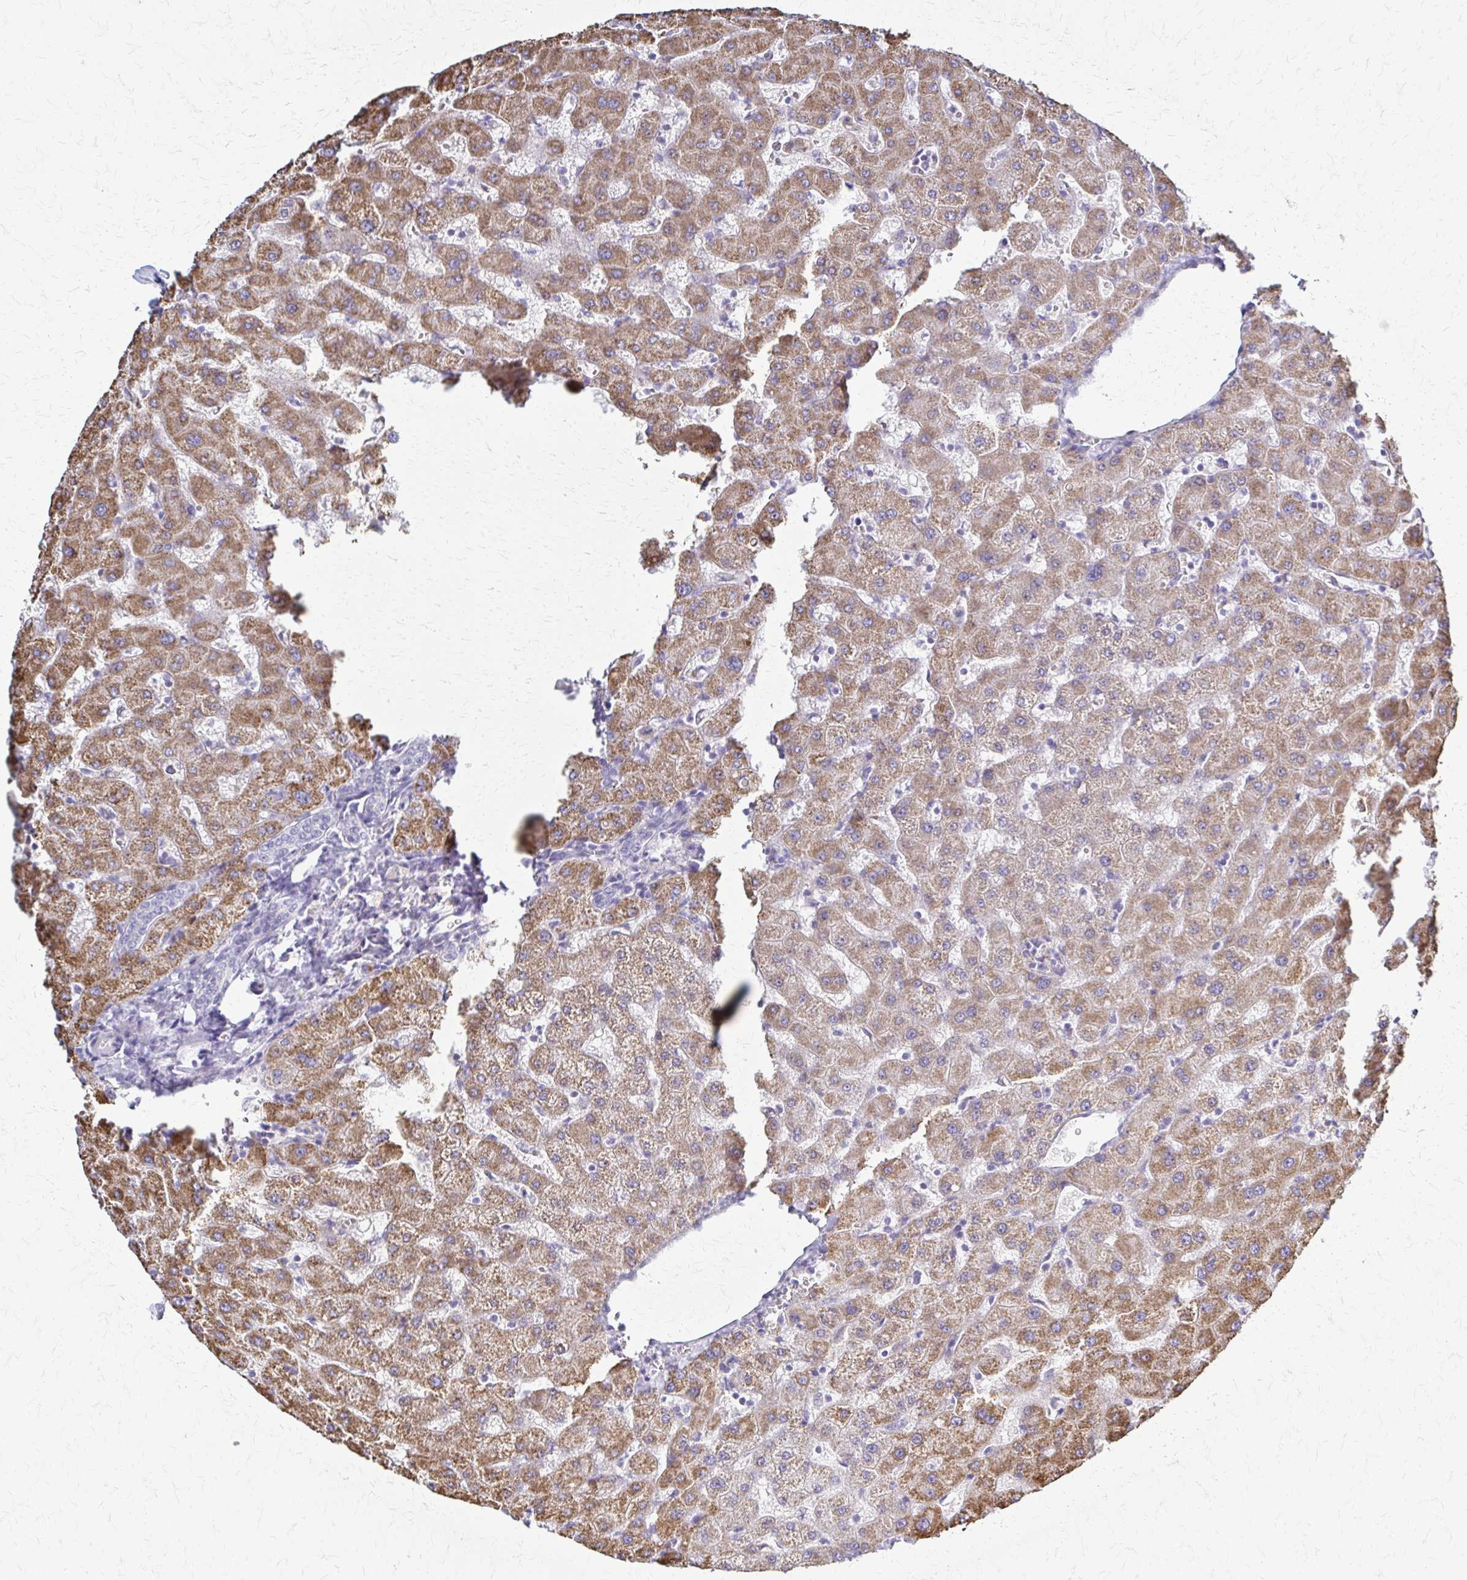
{"staining": {"intensity": "negative", "quantity": "none", "location": "none"}, "tissue": "liver", "cell_type": "Cholangiocytes", "image_type": "normal", "snomed": [{"axis": "morphology", "description": "Normal tissue, NOS"}, {"axis": "topography", "description": "Liver"}], "caption": "This is an immunohistochemistry micrograph of normal human liver. There is no expression in cholangiocytes.", "gene": "RHOBTB2", "patient": {"sex": "female", "age": 63}}